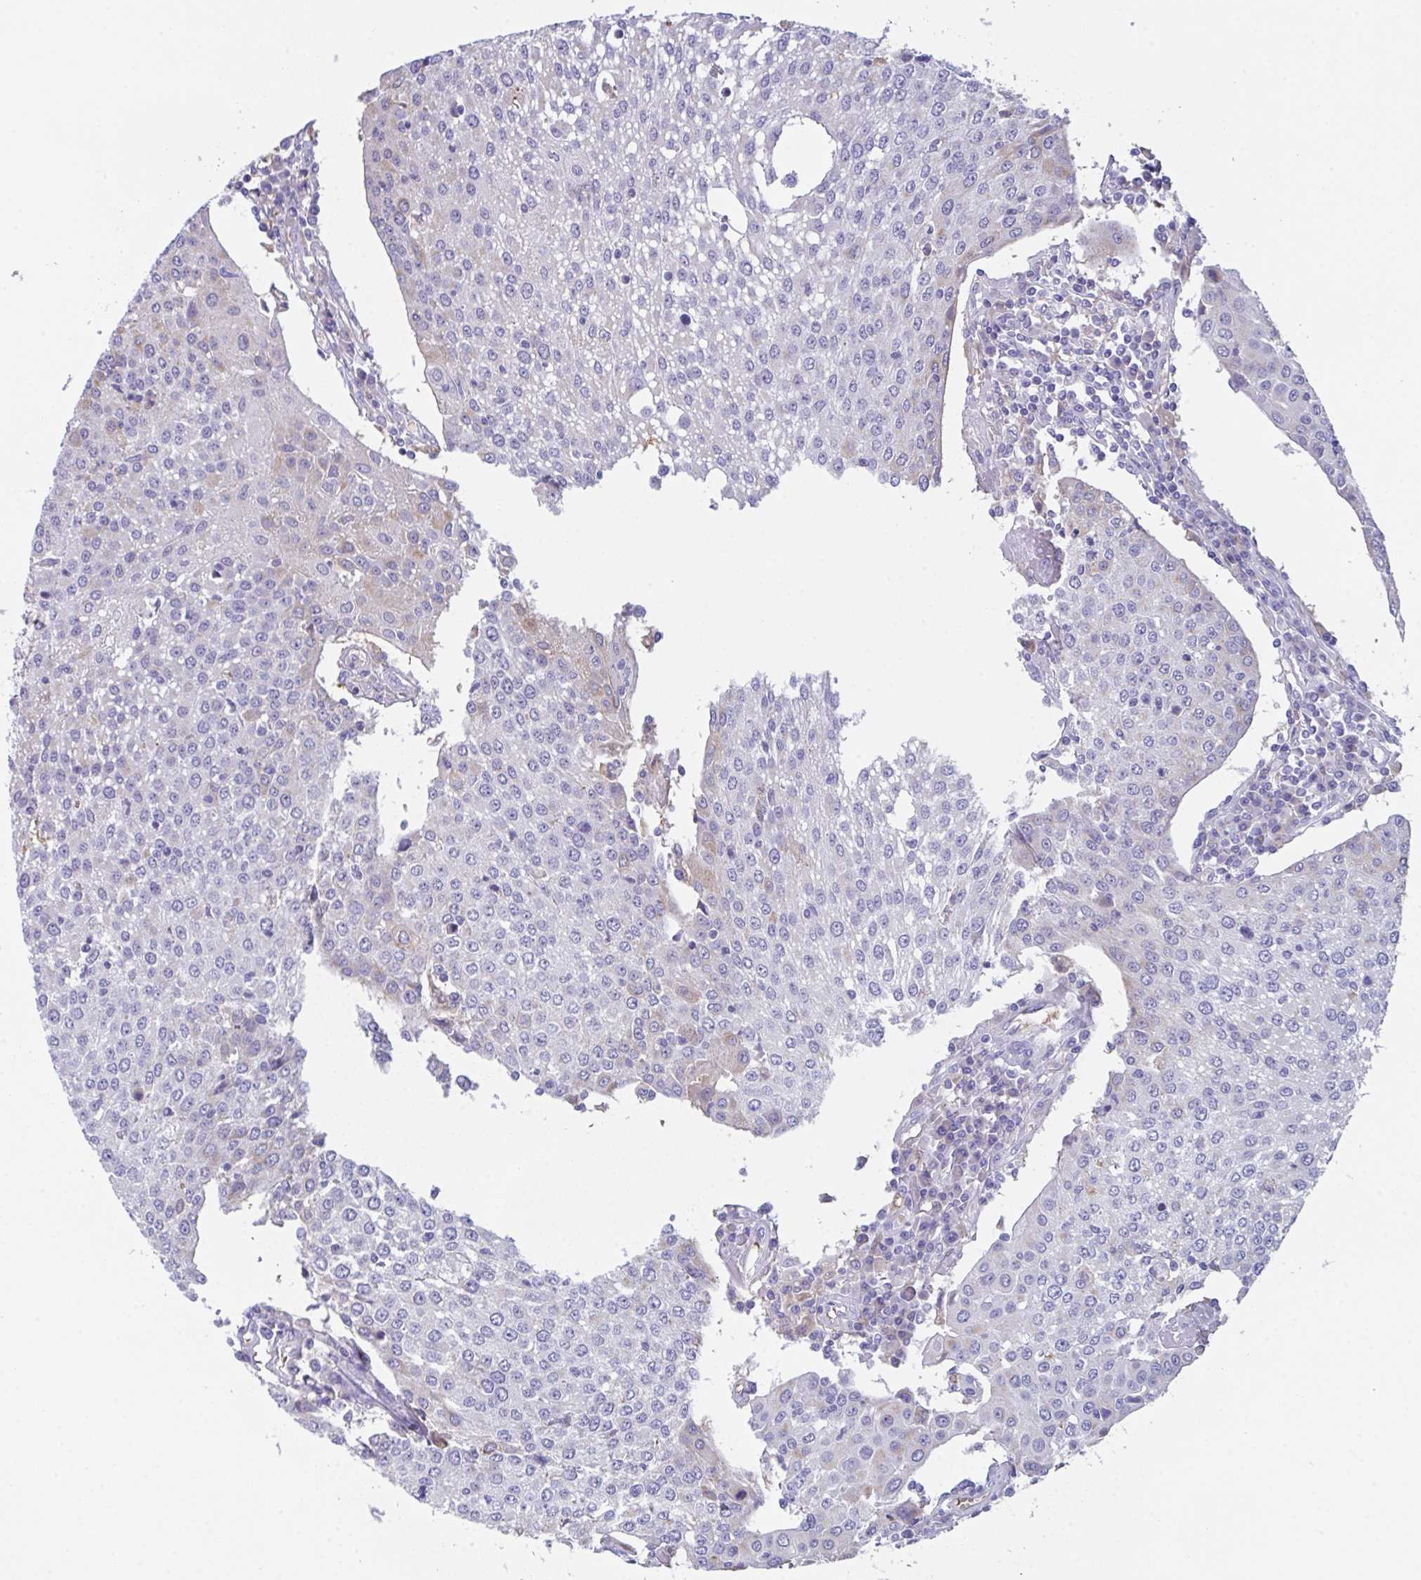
{"staining": {"intensity": "negative", "quantity": "none", "location": "none"}, "tissue": "urothelial cancer", "cell_type": "Tumor cells", "image_type": "cancer", "snomed": [{"axis": "morphology", "description": "Urothelial carcinoma, High grade"}, {"axis": "topography", "description": "Urinary bladder"}], "caption": "High-grade urothelial carcinoma was stained to show a protein in brown. There is no significant positivity in tumor cells.", "gene": "TFAP2C", "patient": {"sex": "female", "age": 85}}